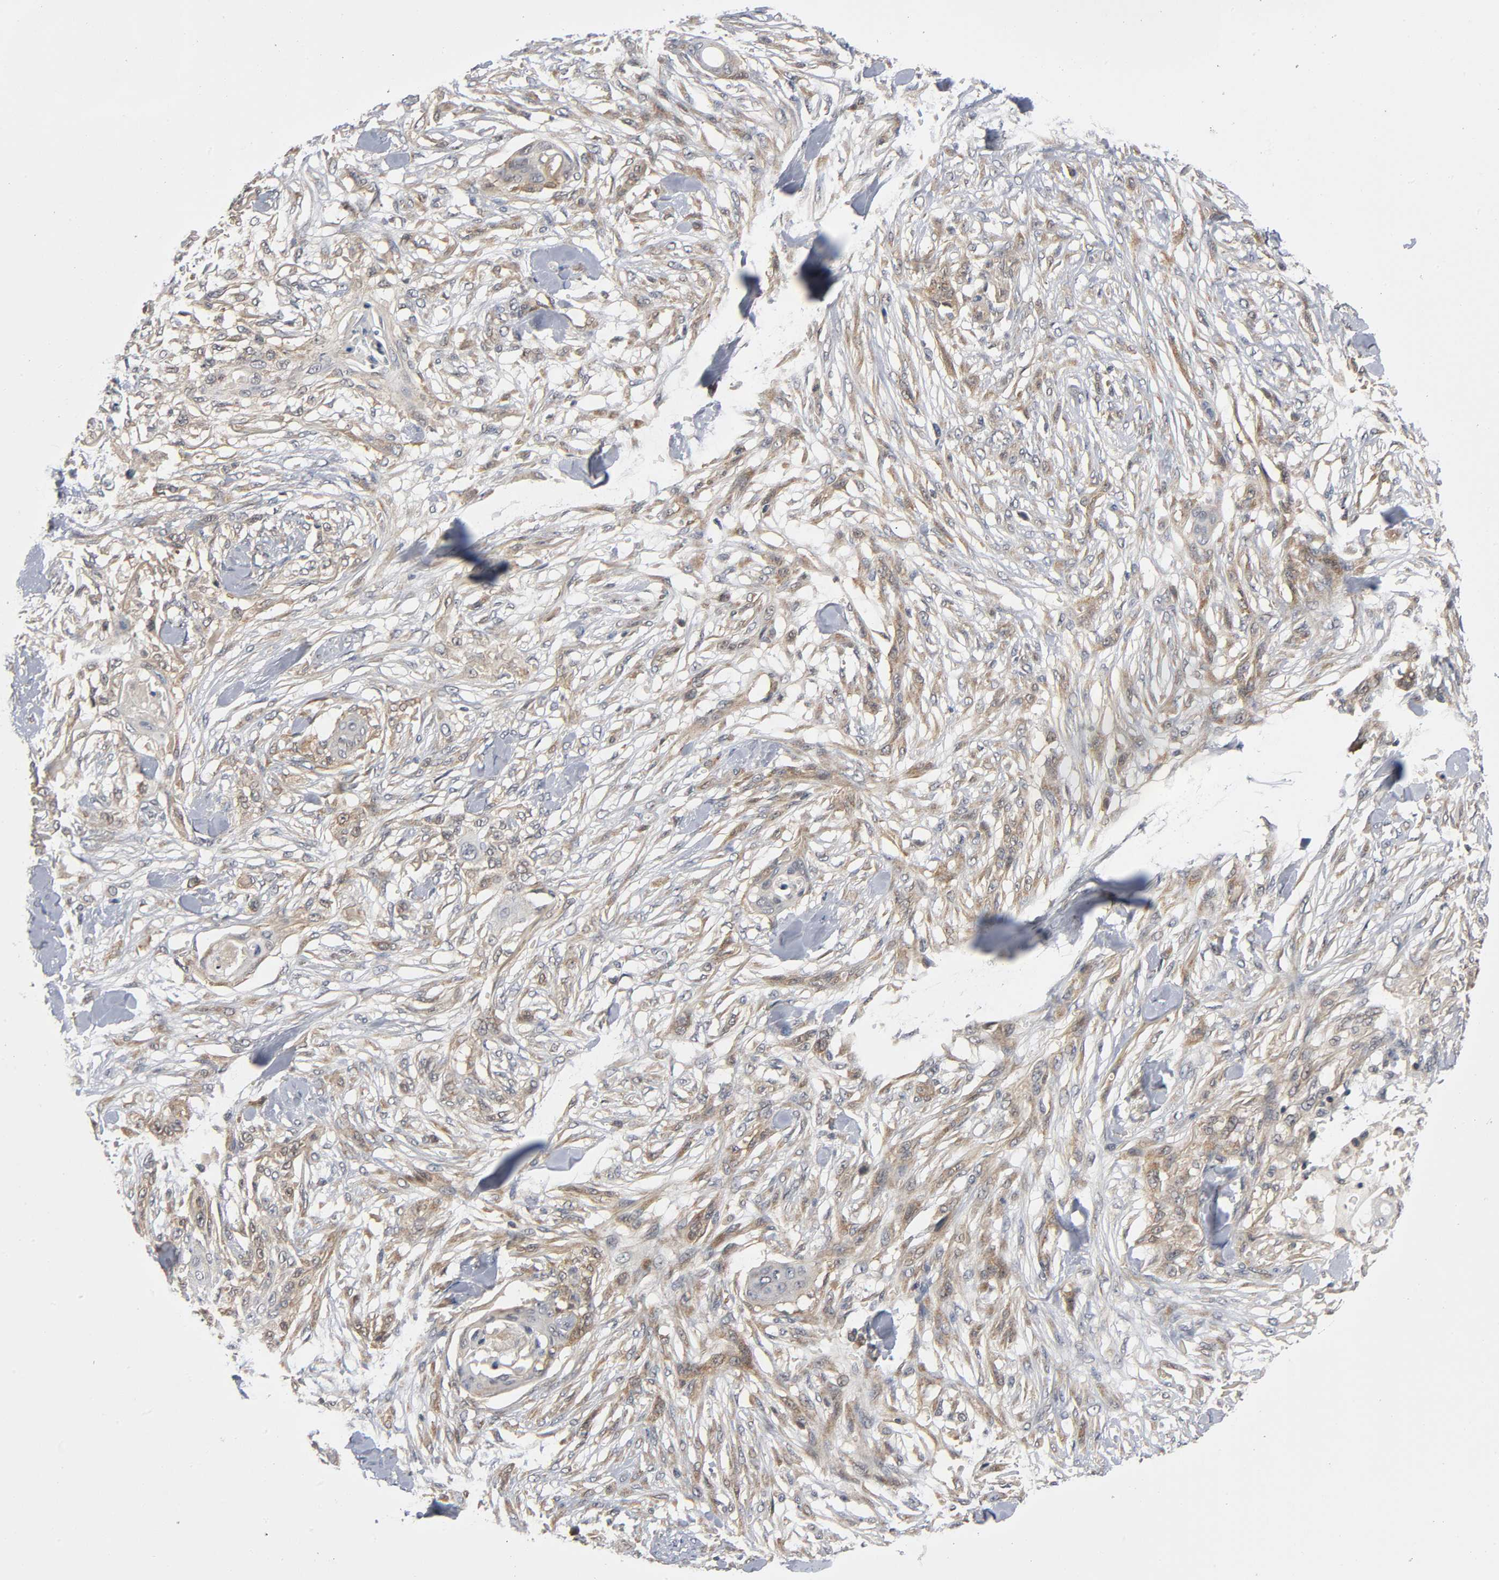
{"staining": {"intensity": "moderate", "quantity": ">75%", "location": "cytoplasmic/membranous"}, "tissue": "skin cancer", "cell_type": "Tumor cells", "image_type": "cancer", "snomed": [{"axis": "morphology", "description": "Normal tissue, NOS"}, {"axis": "morphology", "description": "Squamous cell carcinoma, NOS"}, {"axis": "topography", "description": "Skin"}], "caption": "Human skin cancer (squamous cell carcinoma) stained with a brown dye shows moderate cytoplasmic/membranous positive staining in about >75% of tumor cells.", "gene": "MAPK8", "patient": {"sex": "female", "age": 59}}